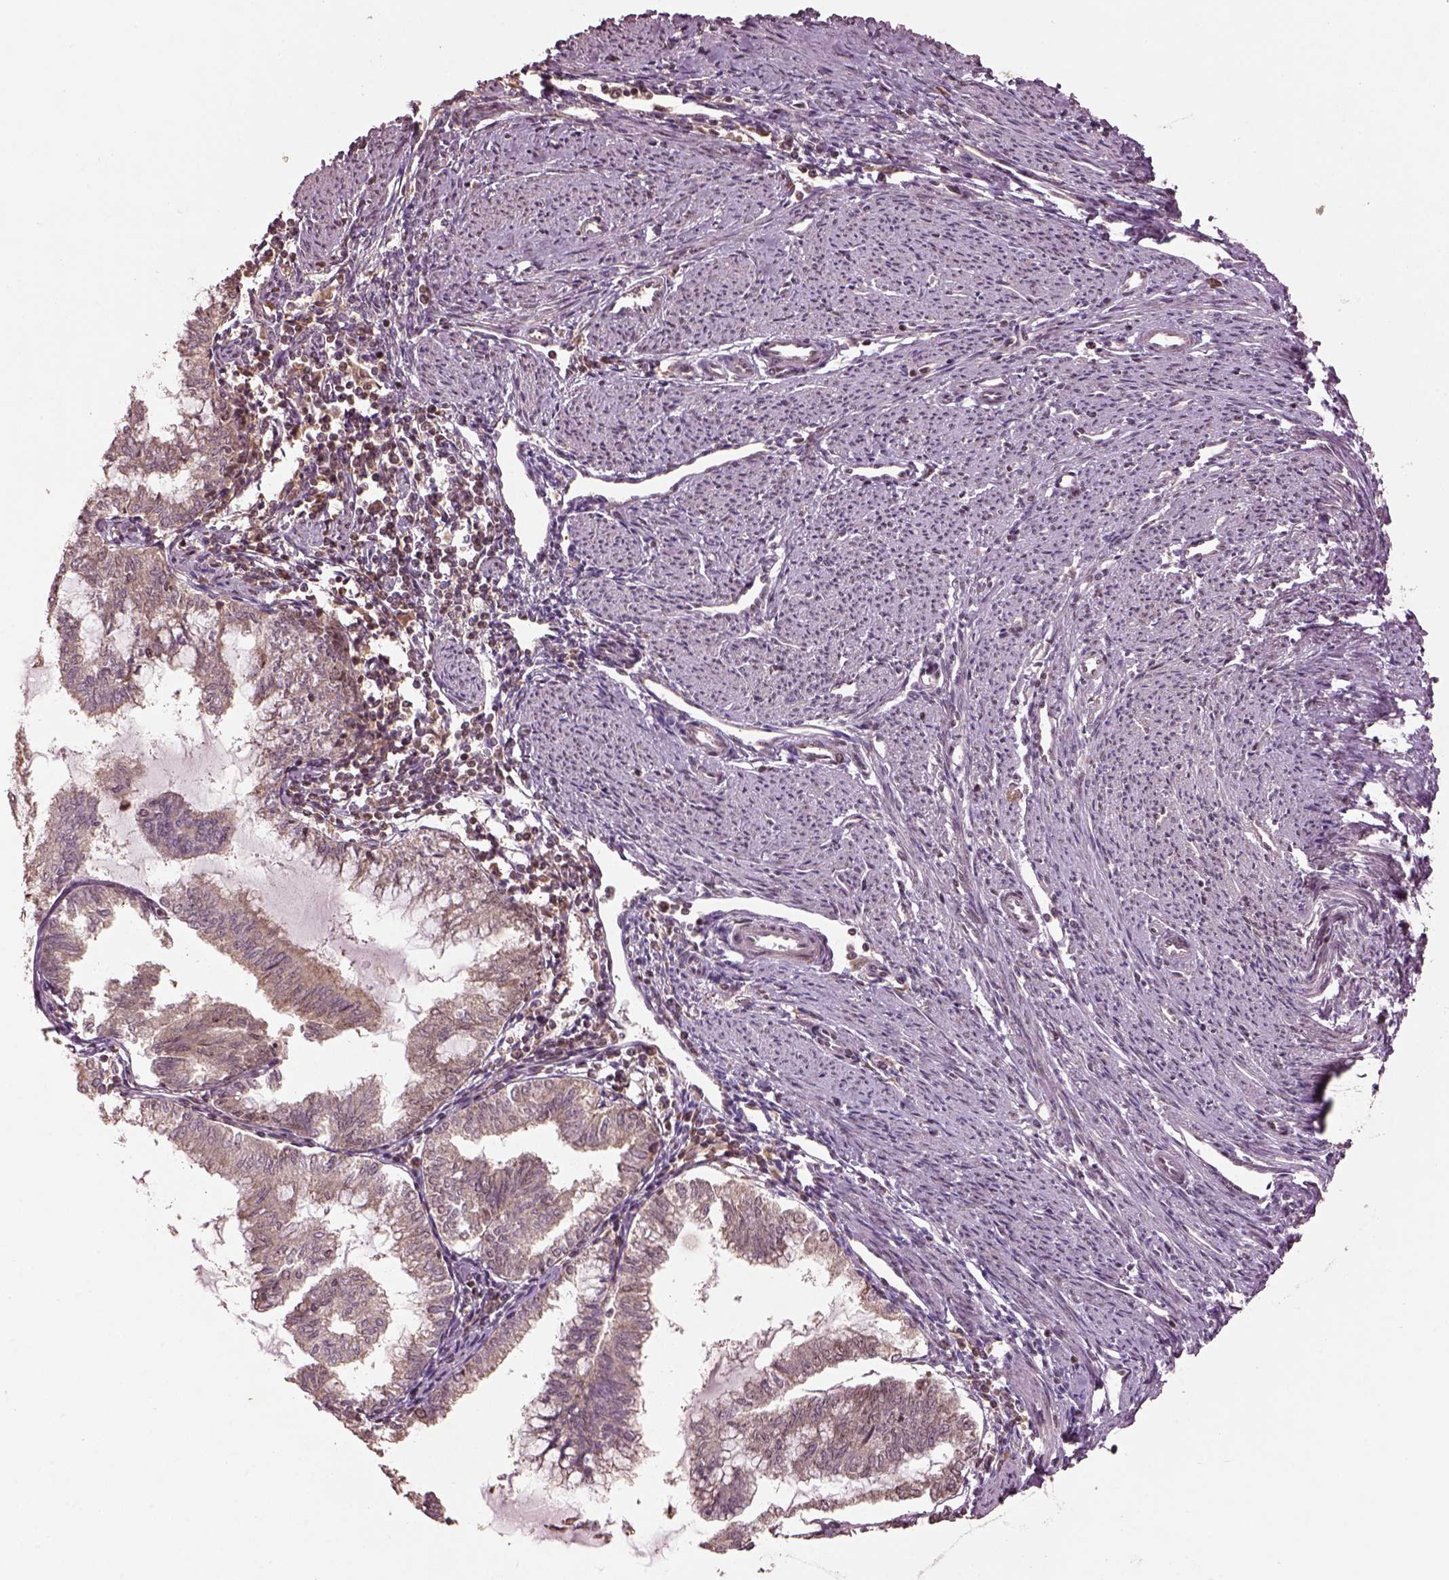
{"staining": {"intensity": "negative", "quantity": "none", "location": "none"}, "tissue": "endometrial cancer", "cell_type": "Tumor cells", "image_type": "cancer", "snomed": [{"axis": "morphology", "description": "Adenocarcinoma, NOS"}, {"axis": "topography", "description": "Endometrium"}], "caption": "Immunohistochemistry of human endometrial cancer (adenocarcinoma) exhibits no expression in tumor cells.", "gene": "BRD9", "patient": {"sex": "female", "age": 79}}